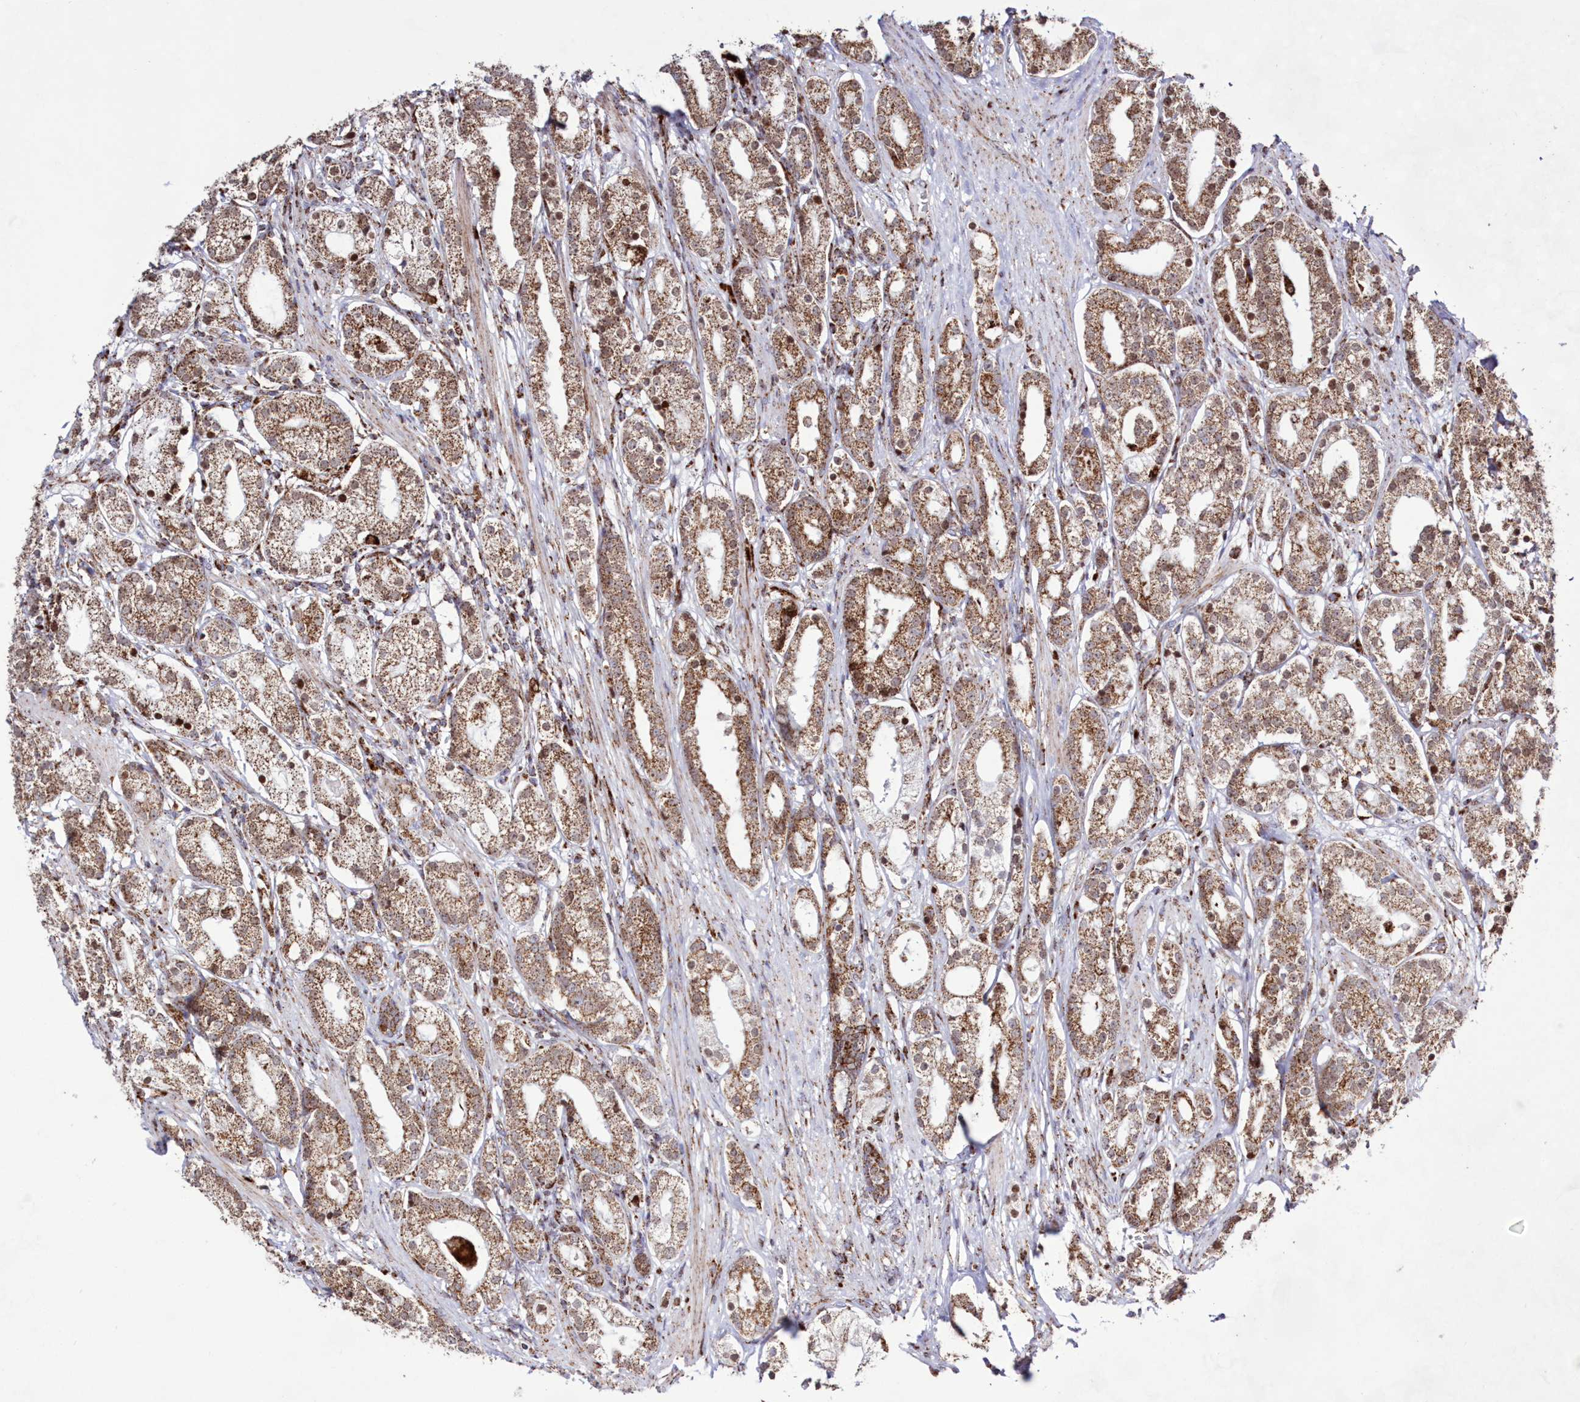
{"staining": {"intensity": "moderate", "quantity": ">75%", "location": "cytoplasmic/membranous"}, "tissue": "prostate cancer", "cell_type": "Tumor cells", "image_type": "cancer", "snomed": [{"axis": "morphology", "description": "Adenocarcinoma, High grade"}, {"axis": "topography", "description": "Prostate"}], "caption": "Approximately >75% of tumor cells in human high-grade adenocarcinoma (prostate) demonstrate moderate cytoplasmic/membranous protein expression as visualized by brown immunohistochemical staining.", "gene": "HADHB", "patient": {"sex": "male", "age": 69}}